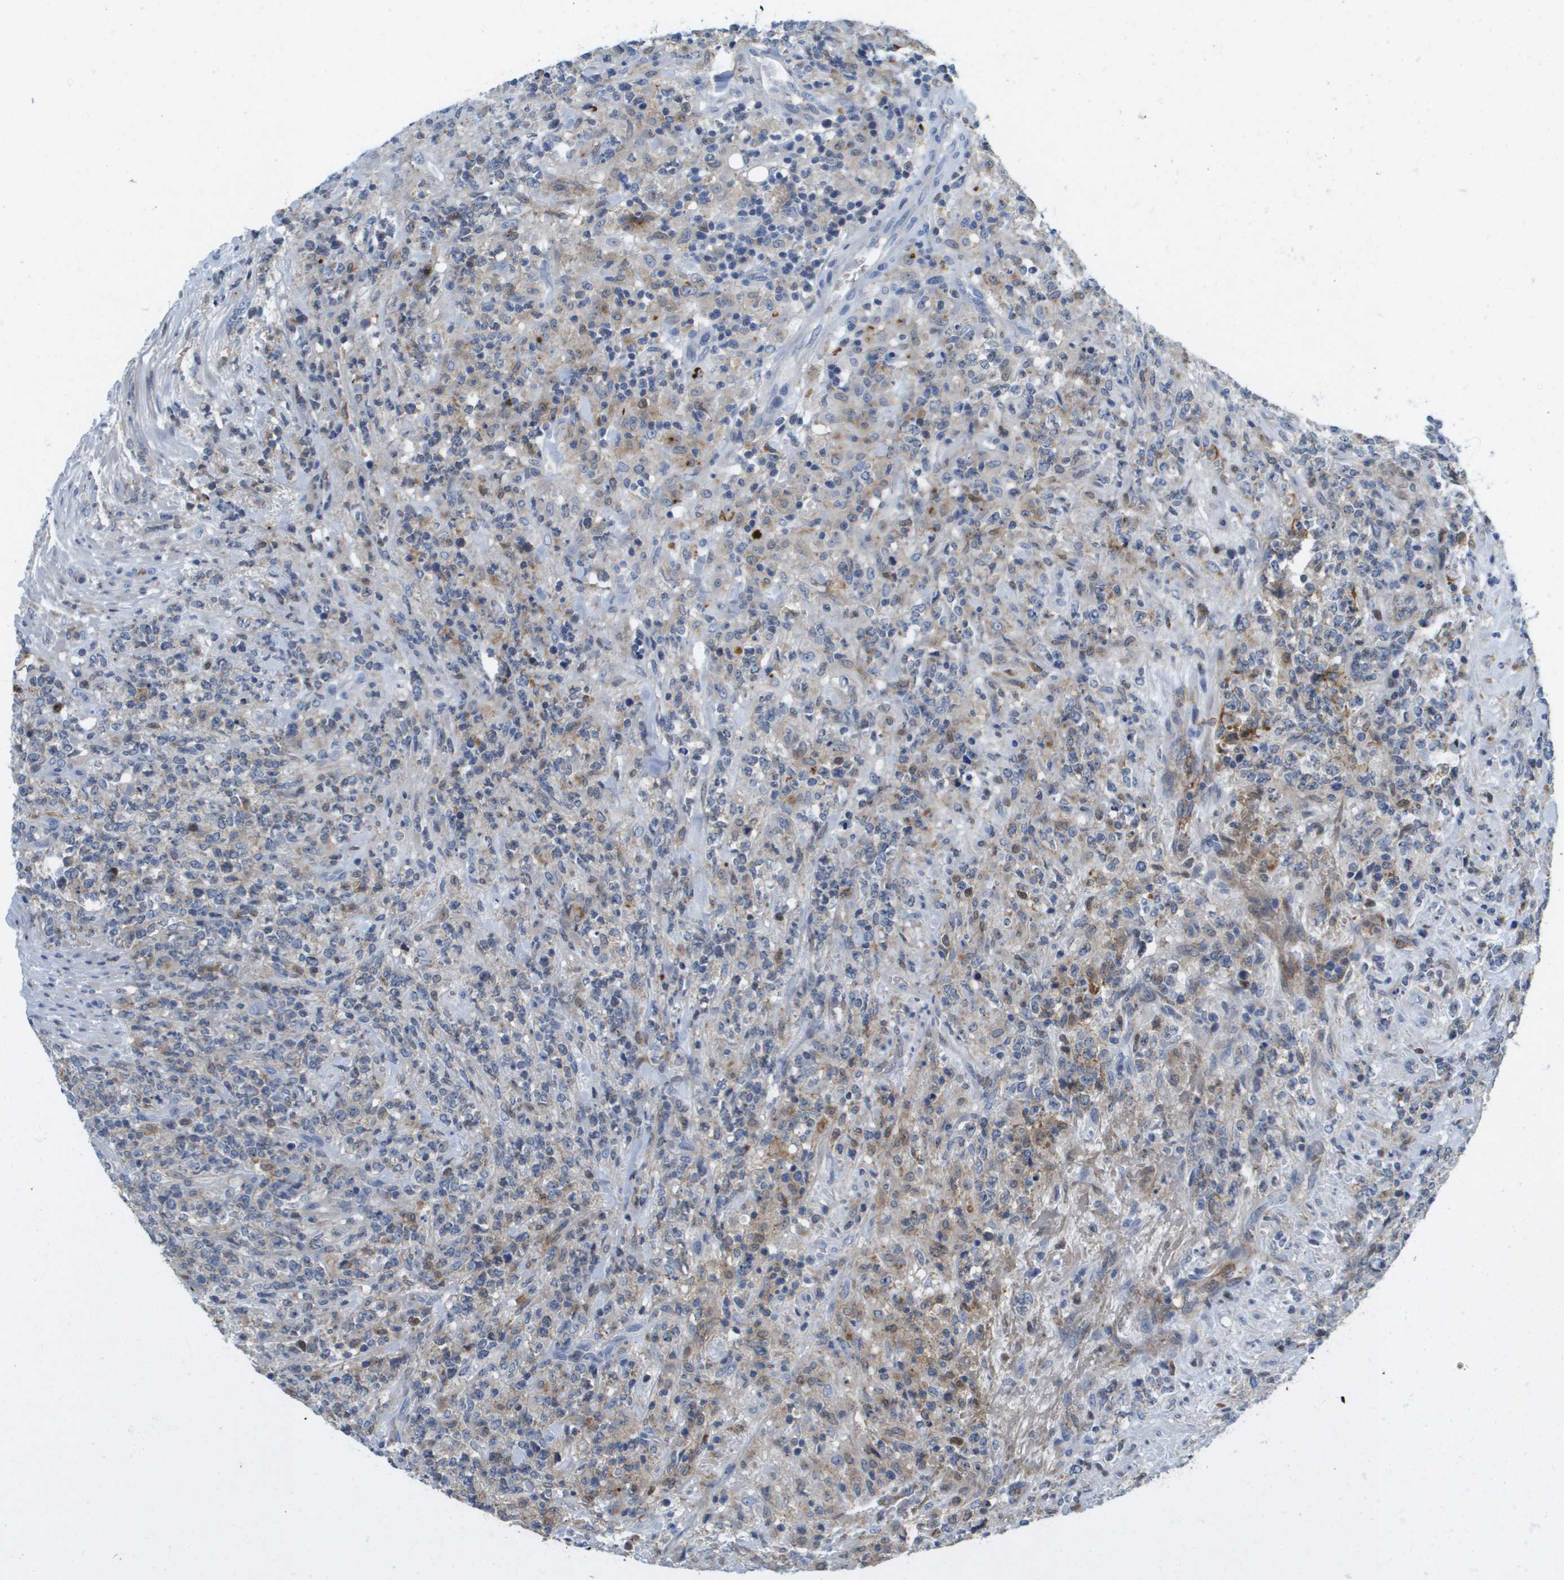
{"staining": {"intensity": "weak", "quantity": "<25%", "location": "cytoplasmic/membranous"}, "tissue": "lymphoma", "cell_type": "Tumor cells", "image_type": "cancer", "snomed": [{"axis": "morphology", "description": "Malignant lymphoma, non-Hodgkin's type, High grade"}, {"axis": "topography", "description": "Soft tissue"}], "caption": "An immunohistochemistry micrograph of lymphoma is shown. There is no staining in tumor cells of lymphoma.", "gene": "LIPG", "patient": {"sex": "male", "age": 18}}